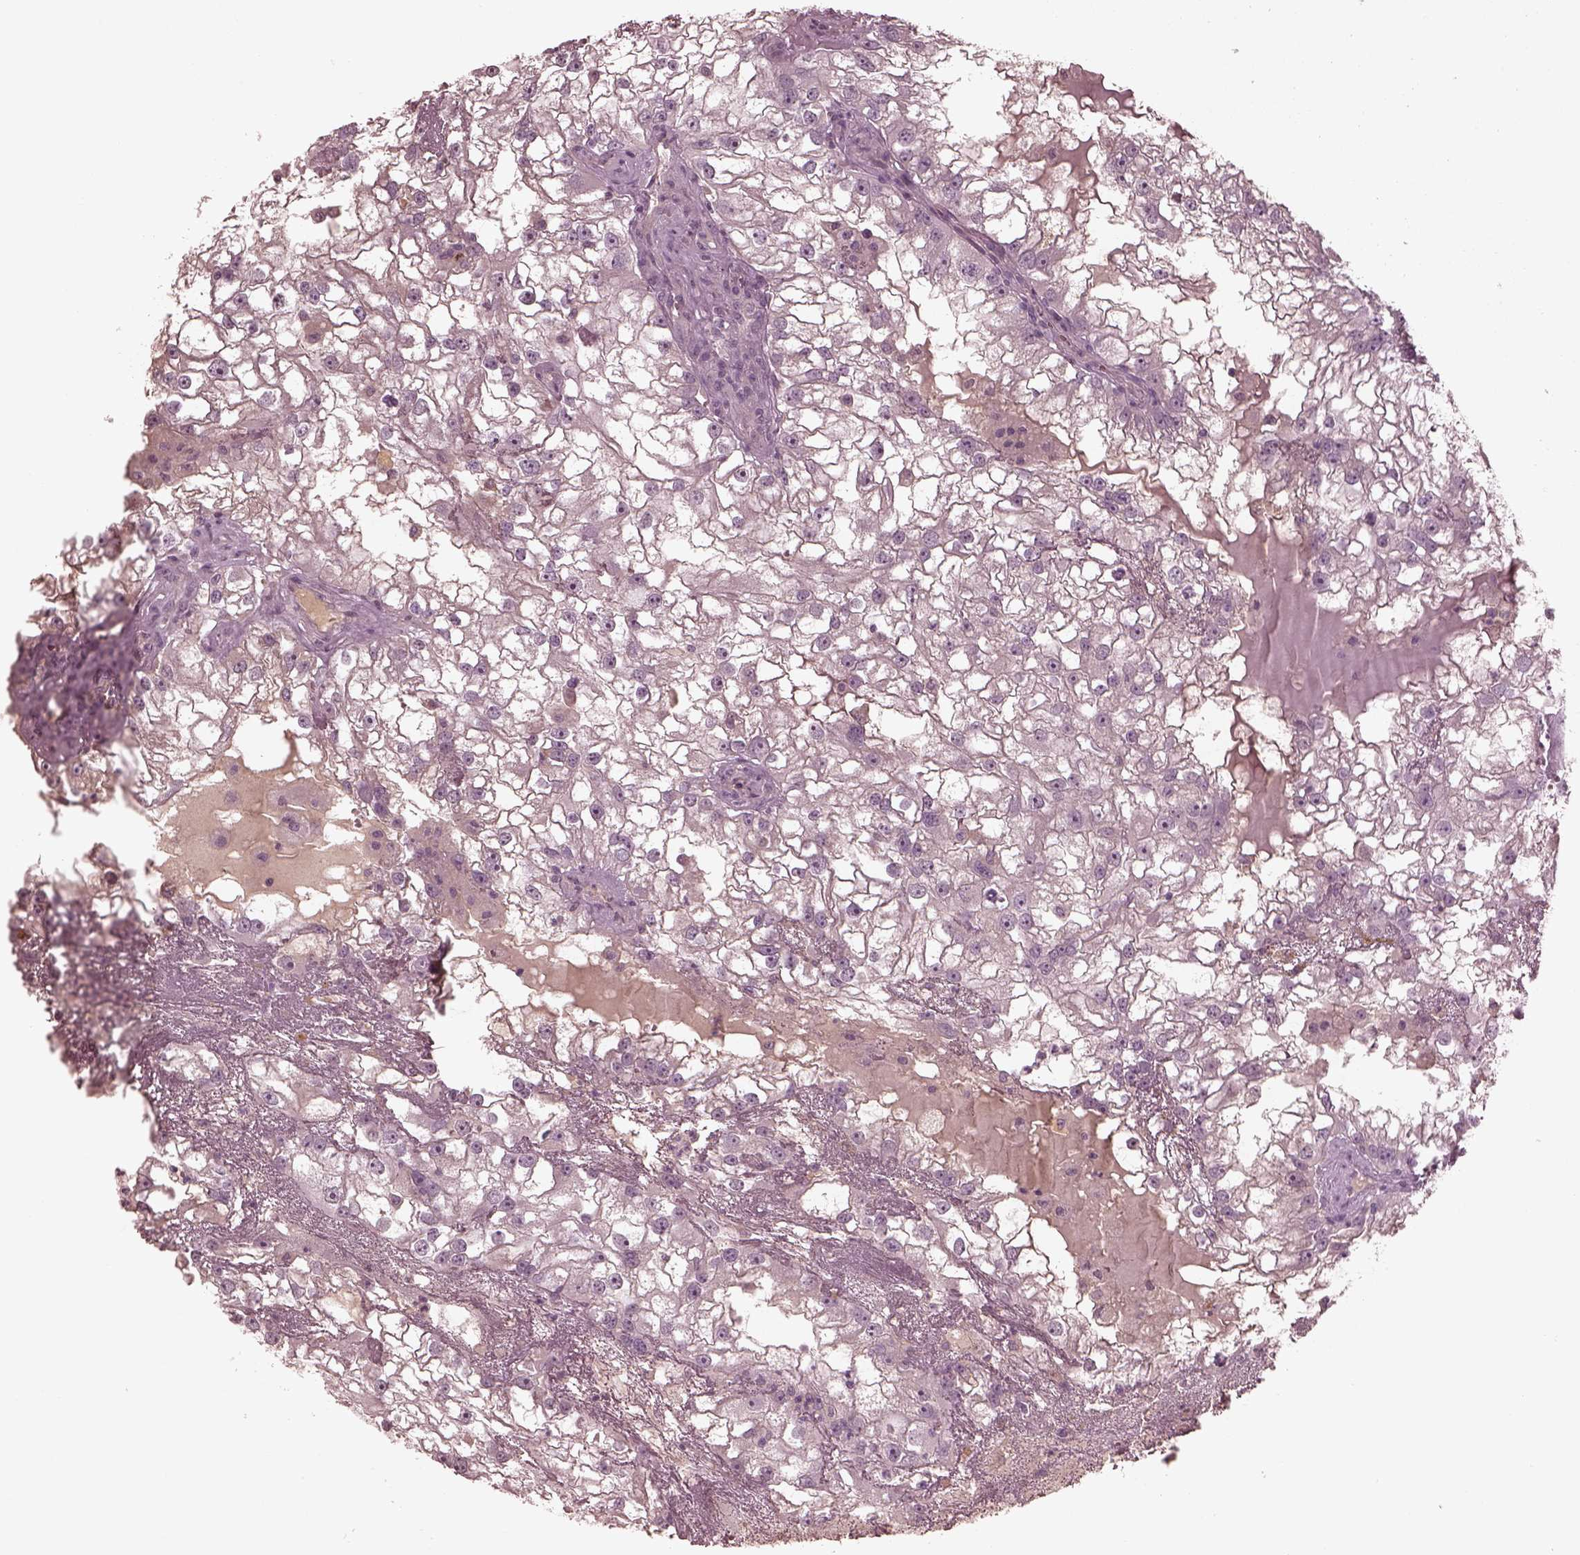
{"staining": {"intensity": "negative", "quantity": "none", "location": "none"}, "tissue": "renal cancer", "cell_type": "Tumor cells", "image_type": "cancer", "snomed": [{"axis": "morphology", "description": "Adenocarcinoma, NOS"}, {"axis": "topography", "description": "Kidney"}], "caption": "This is an immunohistochemistry (IHC) micrograph of renal cancer (adenocarcinoma). There is no positivity in tumor cells.", "gene": "VWA5B1", "patient": {"sex": "male", "age": 59}}